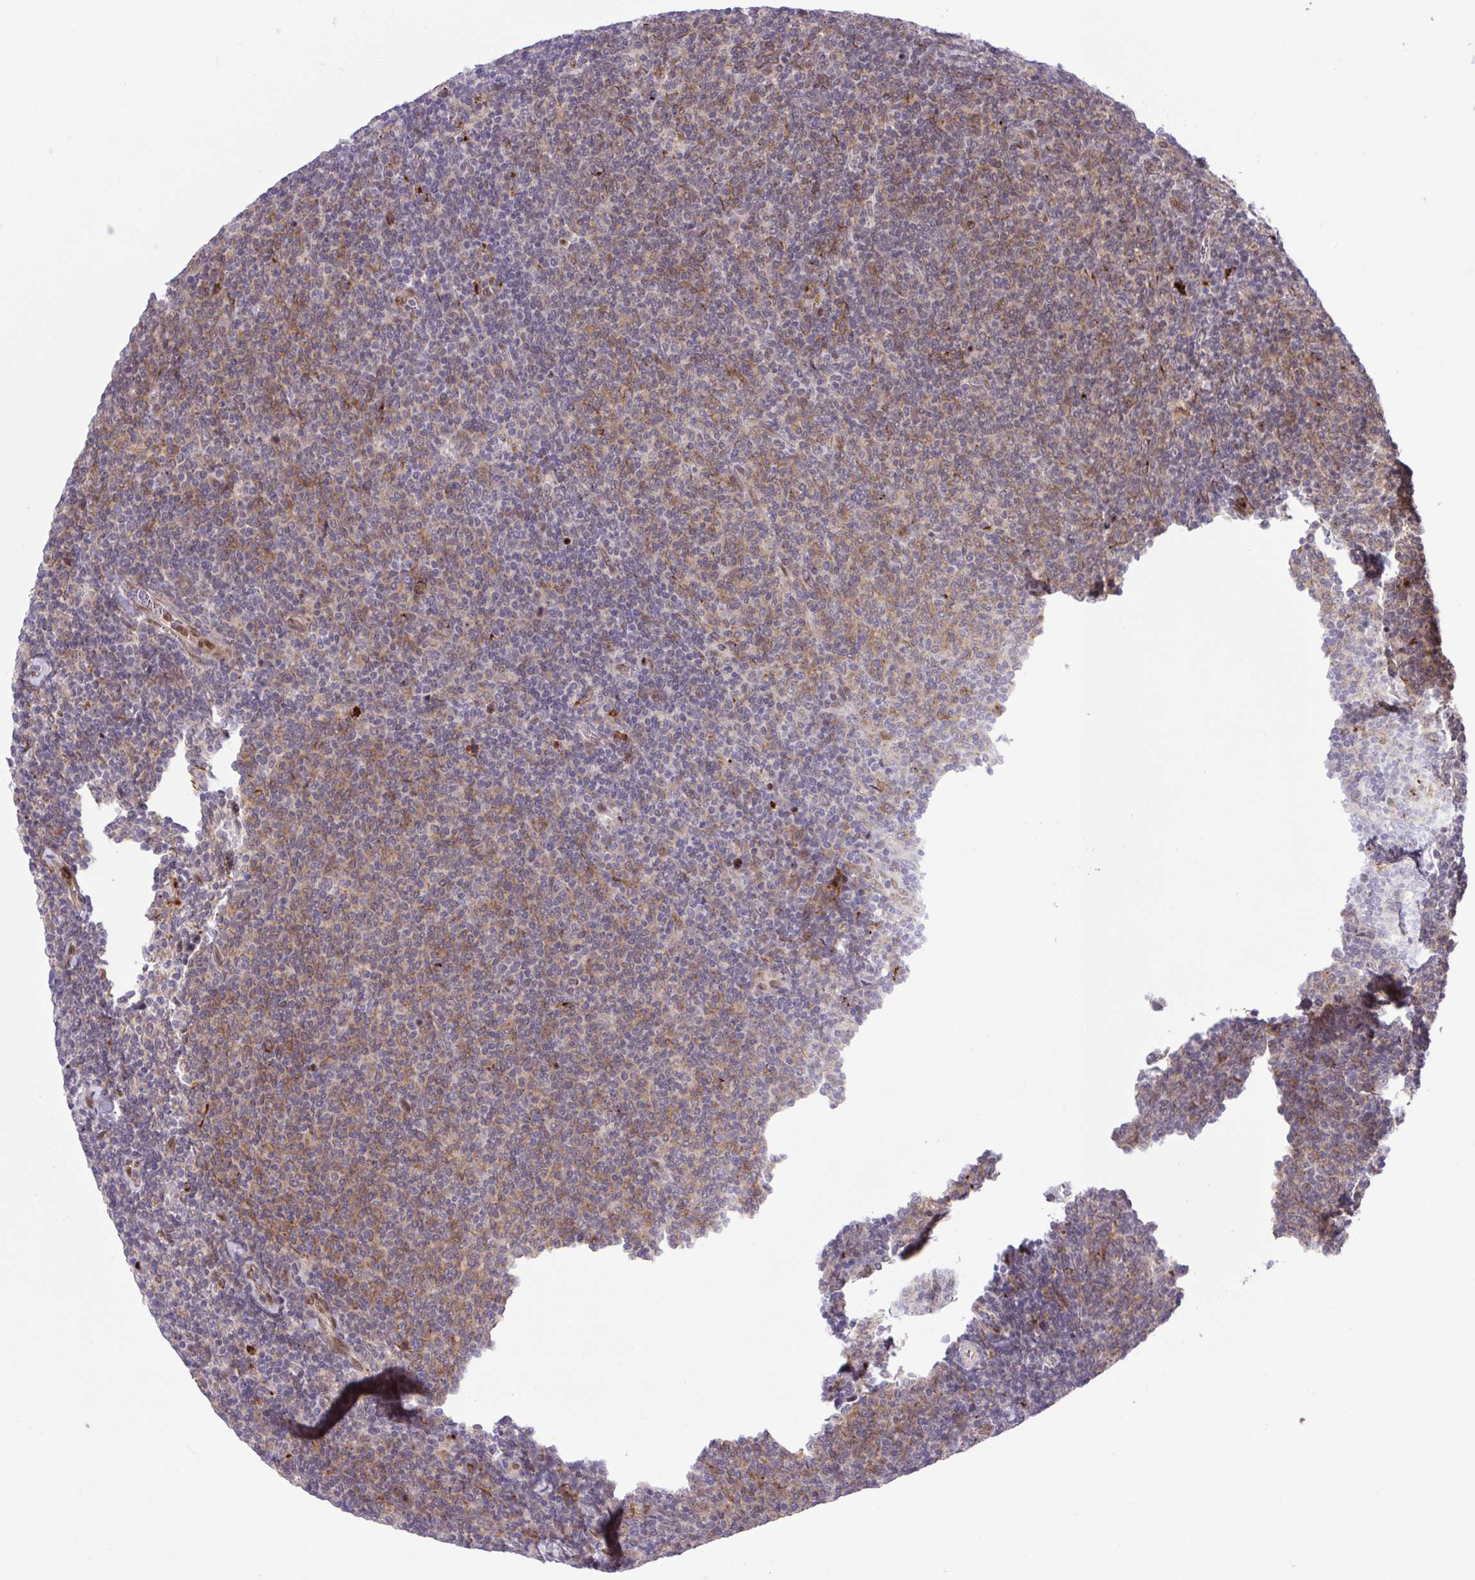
{"staining": {"intensity": "moderate", "quantity": "25%-75%", "location": "cytoplasmic/membranous"}, "tissue": "lymphoma", "cell_type": "Tumor cells", "image_type": "cancer", "snomed": [{"axis": "morphology", "description": "Malignant lymphoma, non-Hodgkin's type, Low grade"}, {"axis": "topography", "description": "Lymph node"}], "caption": "Lymphoma stained for a protein (brown) demonstrates moderate cytoplasmic/membranous positive staining in approximately 25%-75% of tumor cells.", "gene": "ERG", "patient": {"sex": "male", "age": 52}}